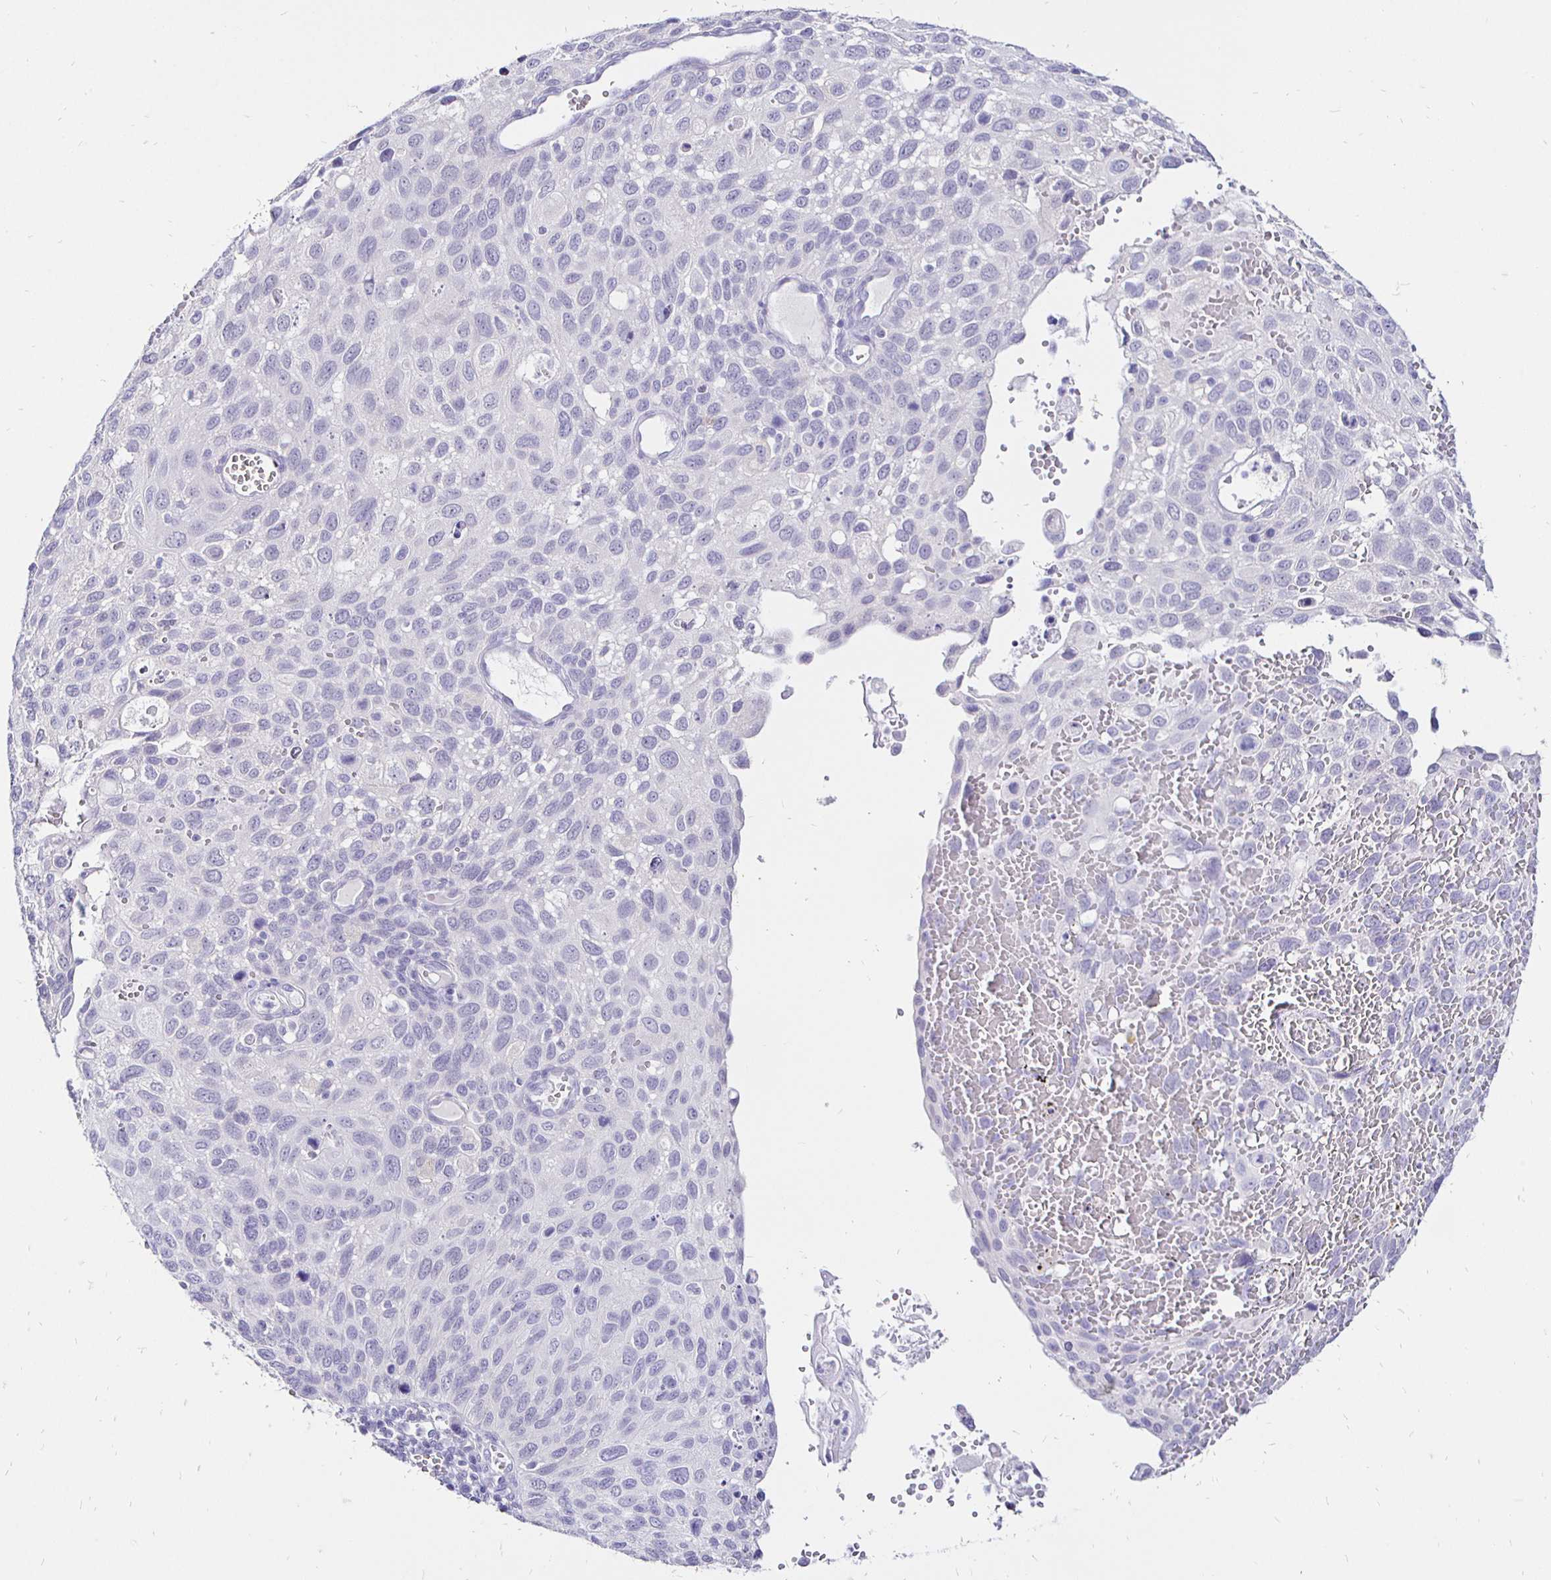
{"staining": {"intensity": "negative", "quantity": "none", "location": "none"}, "tissue": "cervical cancer", "cell_type": "Tumor cells", "image_type": "cancer", "snomed": [{"axis": "morphology", "description": "Squamous cell carcinoma, NOS"}, {"axis": "topography", "description": "Cervix"}], "caption": "Protein analysis of cervical cancer exhibits no significant positivity in tumor cells. (Brightfield microscopy of DAB (3,3'-diaminobenzidine) IHC at high magnification).", "gene": "IRGC", "patient": {"sex": "female", "age": 70}}